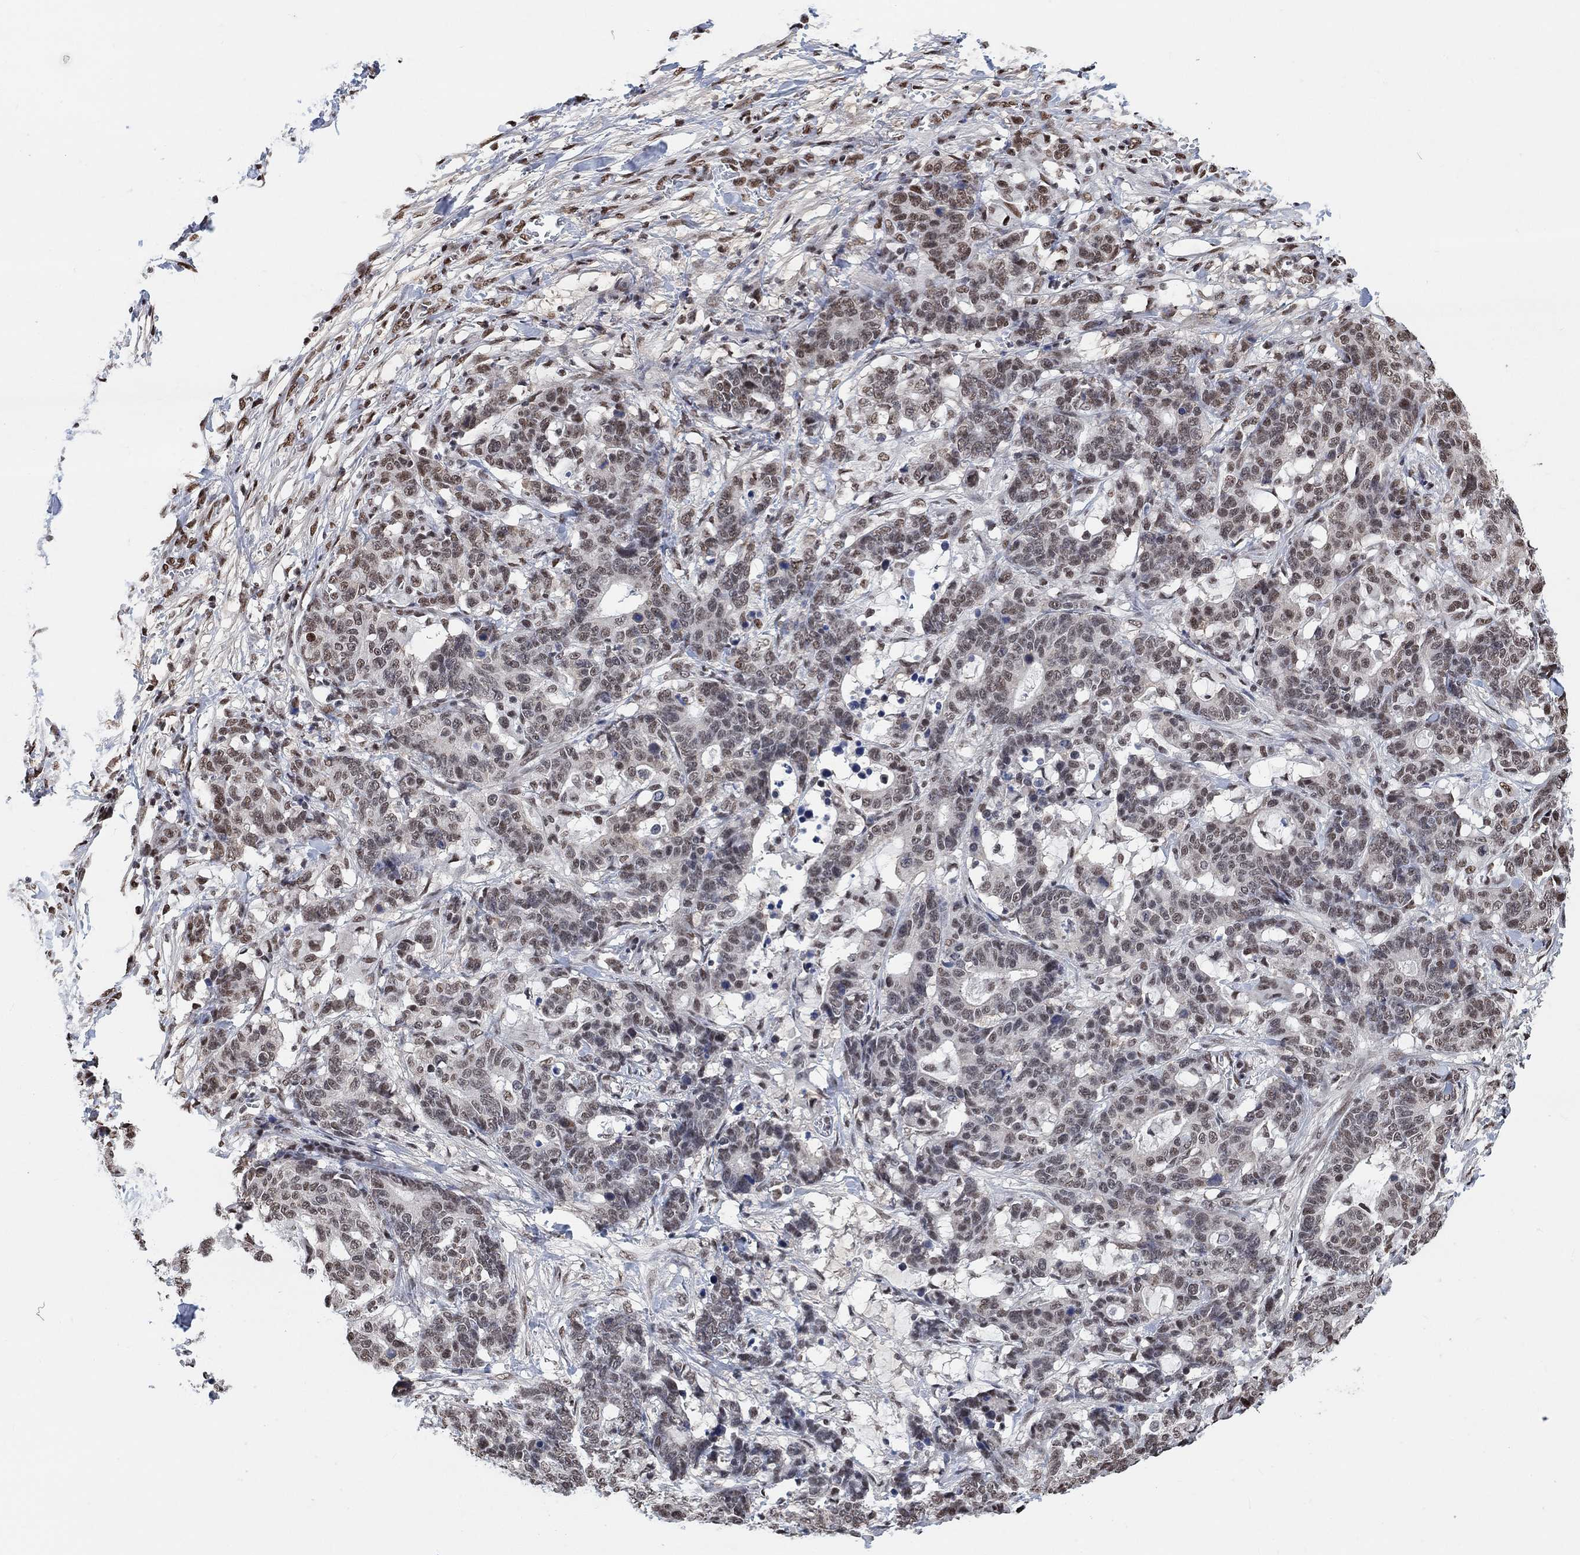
{"staining": {"intensity": "moderate", "quantity": "25%-75%", "location": "nuclear"}, "tissue": "stomach cancer", "cell_type": "Tumor cells", "image_type": "cancer", "snomed": [{"axis": "morphology", "description": "Normal tissue, NOS"}, {"axis": "morphology", "description": "Adenocarcinoma, NOS"}, {"axis": "topography", "description": "Stomach"}], "caption": "Stomach cancer (adenocarcinoma) stained with immunohistochemistry (IHC) displays moderate nuclear expression in approximately 25%-75% of tumor cells.", "gene": "USP39", "patient": {"sex": "female", "age": 64}}